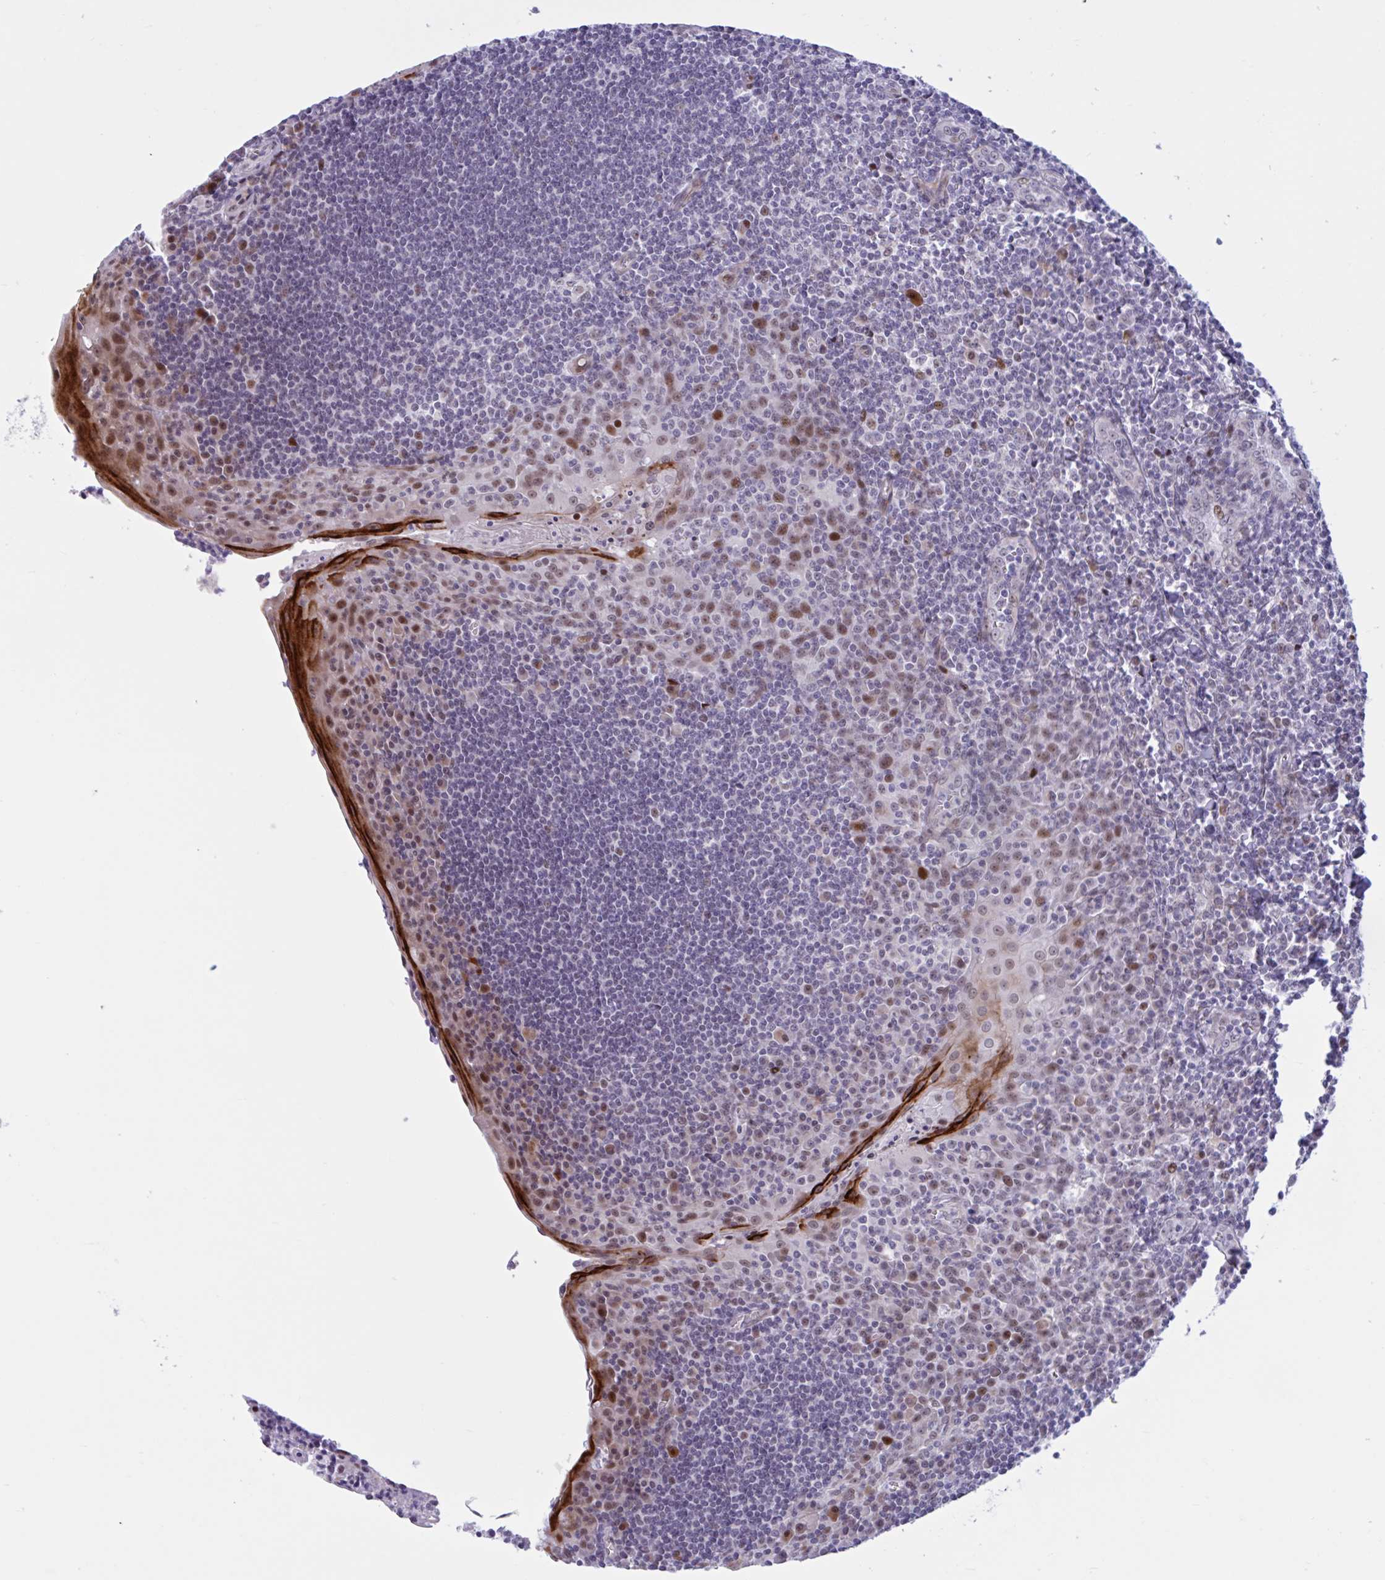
{"staining": {"intensity": "moderate", "quantity": "25%-75%", "location": "nuclear"}, "tissue": "tonsil", "cell_type": "Germinal center cells", "image_type": "normal", "snomed": [{"axis": "morphology", "description": "Normal tissue, NOS"}, {"axis": "topography", "description": "Tonsil"}], "caption": "Tonsil stained with IHC shows moderate nuclear staining in approximately 25%-75% of germinal center cells.", "gene": "RBL1", "patient": {"sex": "male", "age": 27}}